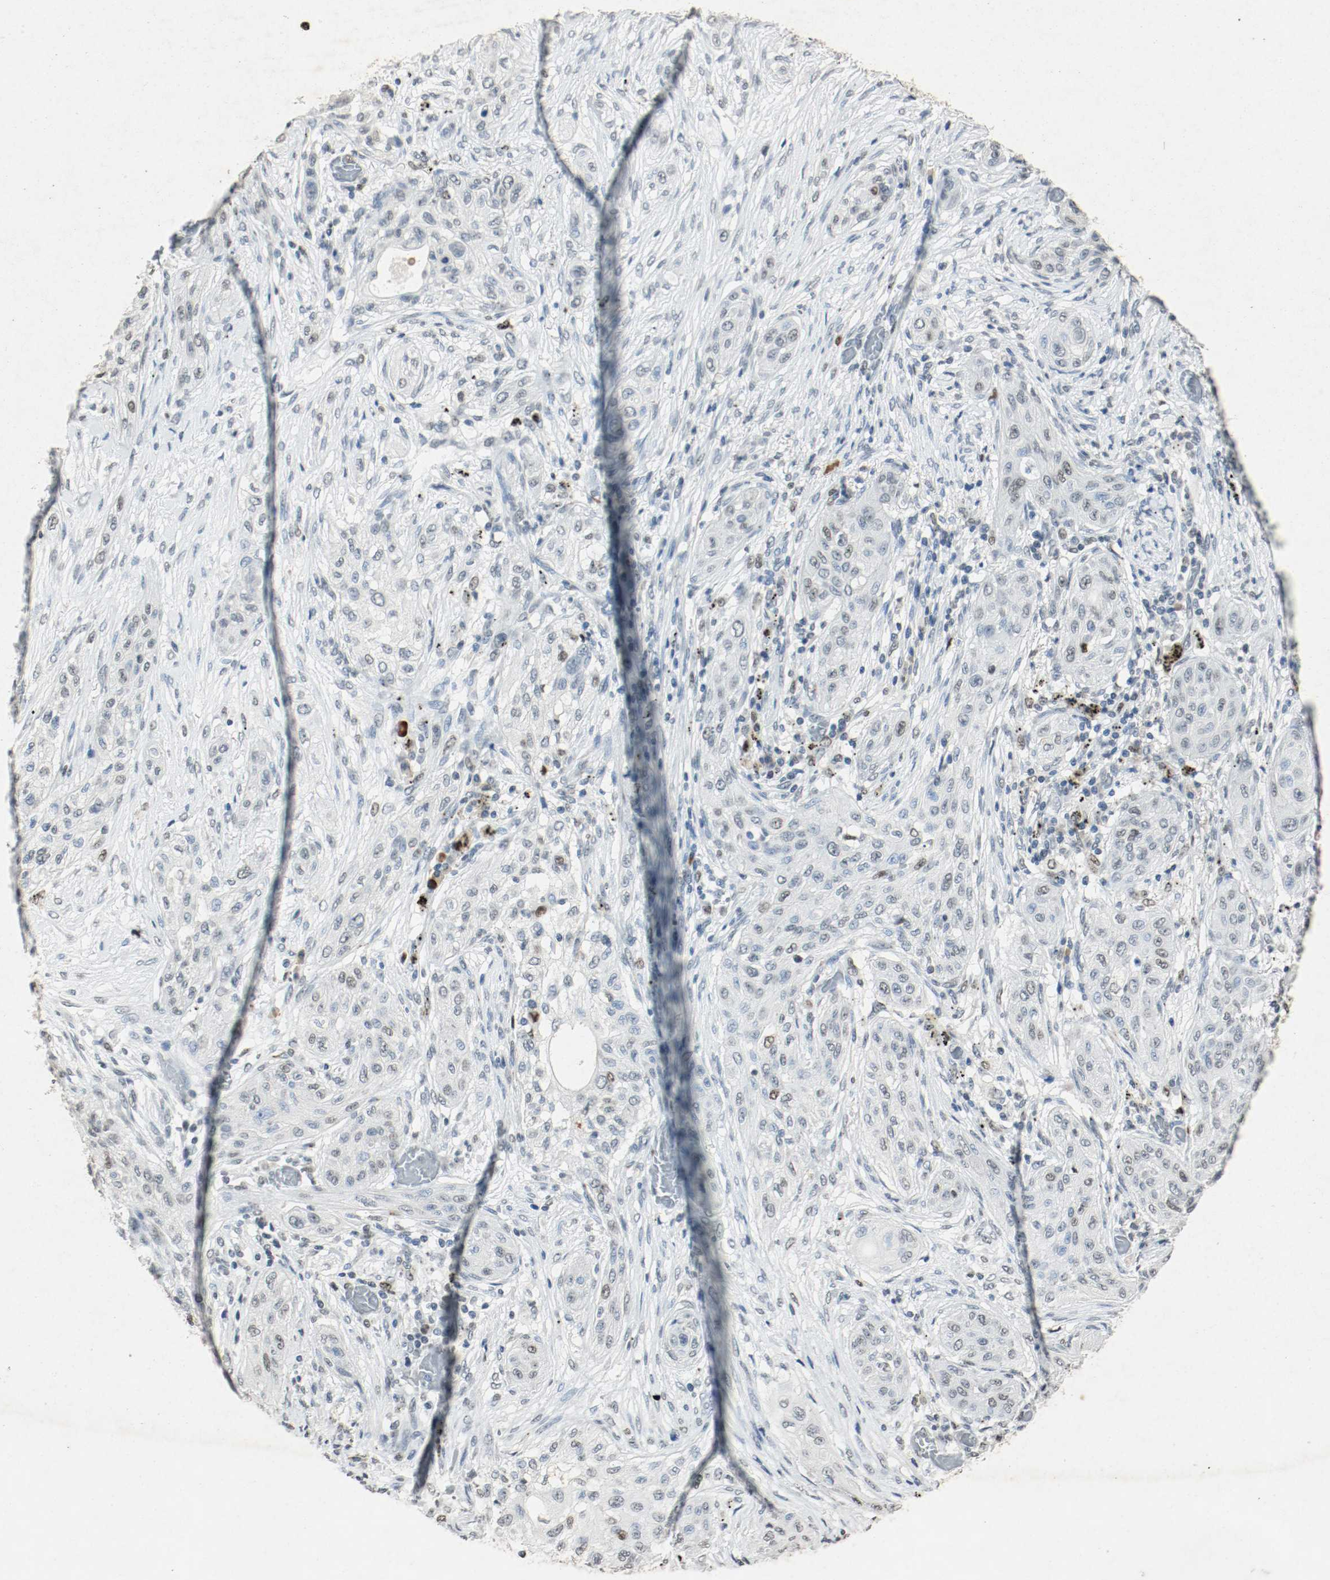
{"staining": {"intensity": "strong", "quantity": ">75%", "location": "nuclear"}, "tissue": "lung cancer", "cell_type": "Tumor cells", "image_type": "cancer", "snomed": [{"axis": "morphology", "description": "Neoplasm, malignant, NOS"}, {"axis": "topography", "description": "Lung"}], "caption": "Immunohistochemical staining of human lung neoplasm (malignant) reveals strong nuclear protein staining in about >75% of tumor cells.", "gene": "DNMT1", "patient": {"sex": "female", "age": 58}}